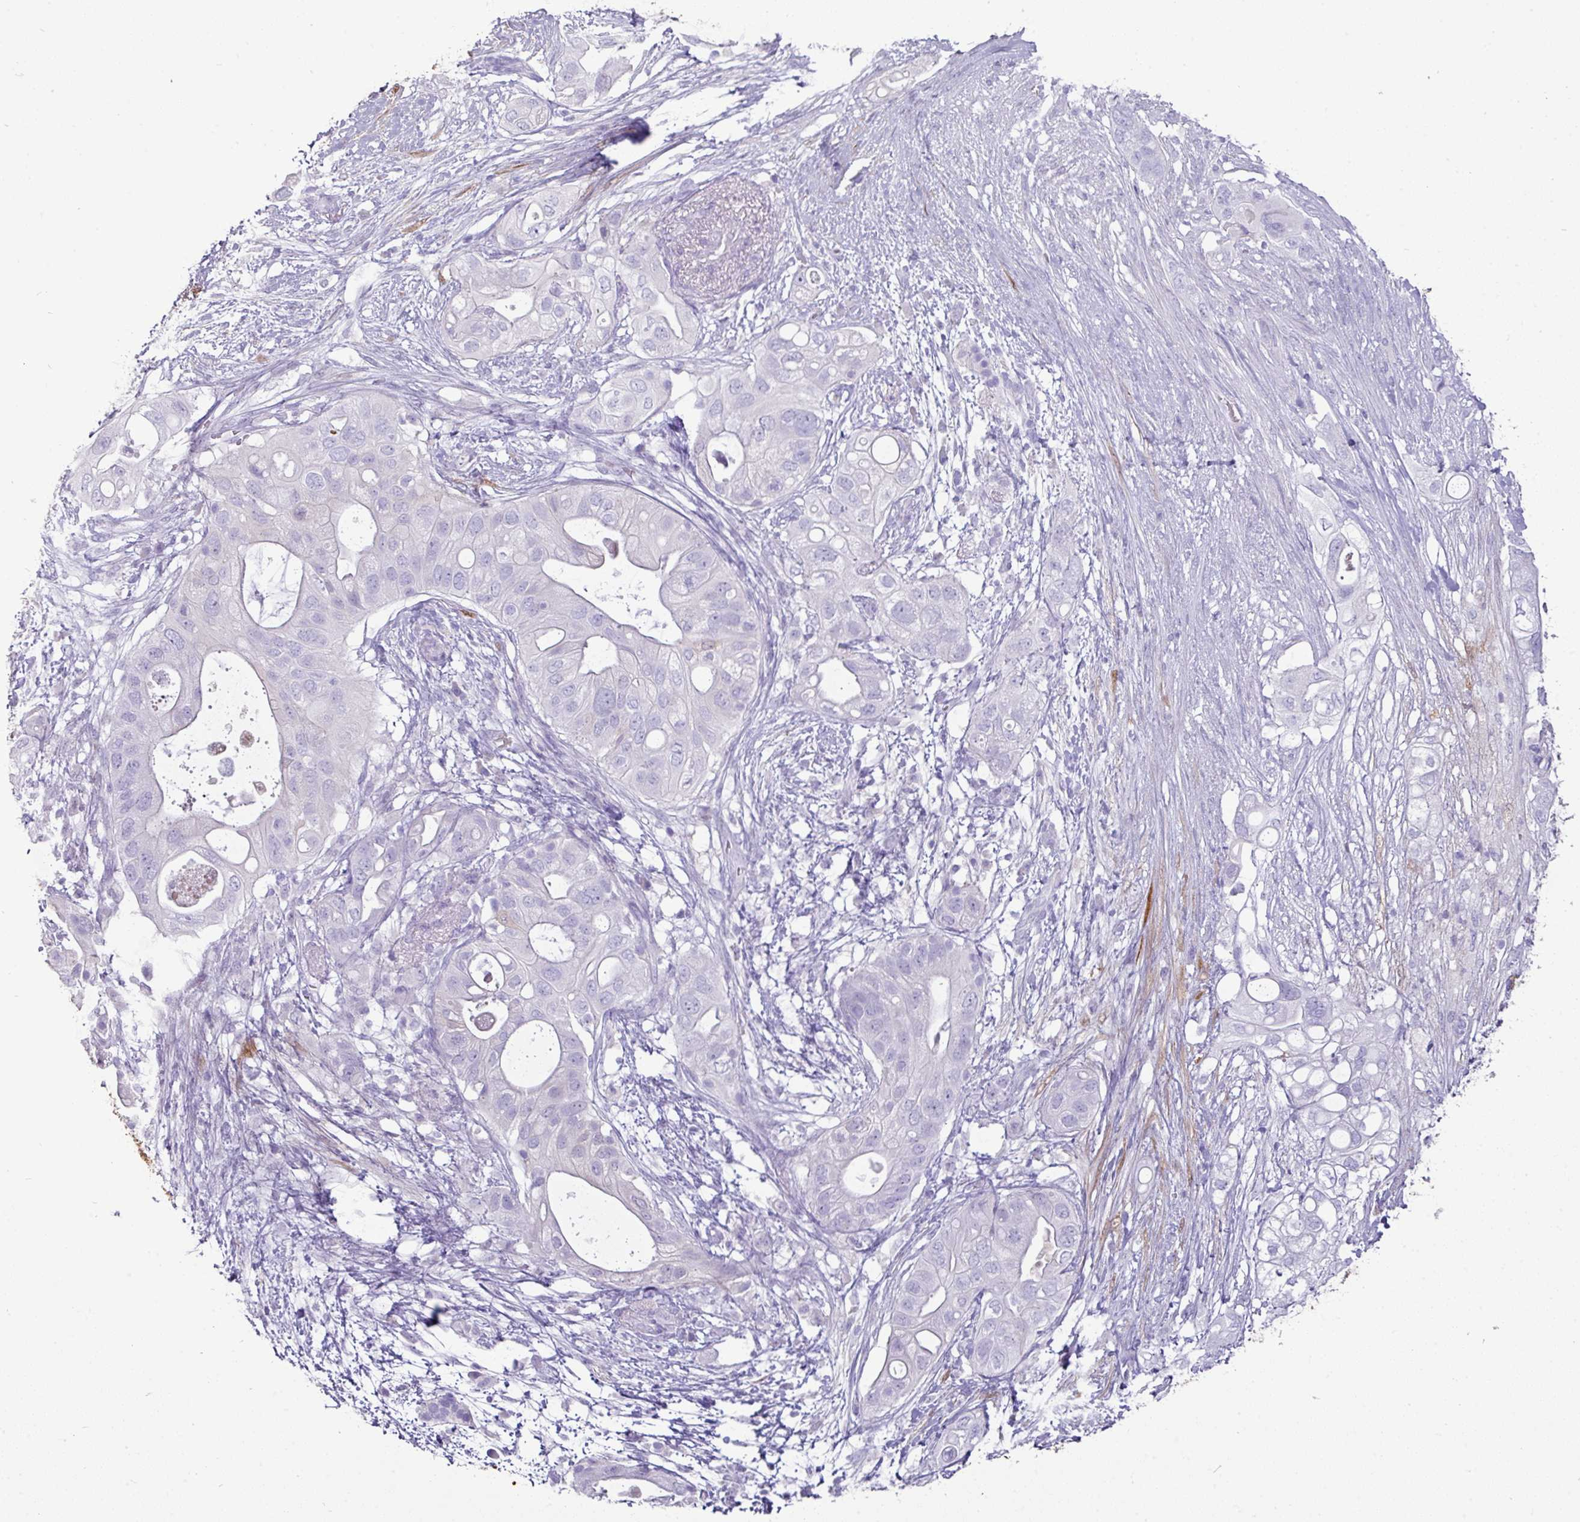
{"staining": {"intensity": "negative", "quantity": "none", "location": "none"}, "tissue": "pancreatic cancer", "cell_type": "Tumor cells", "image_type": "cancer", "snomed": [{"axis": "morphology", "description": "Adenocarcinoma, NOS"}, {"axis": "topography", "description": "Pancreas"}], "caption": "The micrograph exhibits no staining of tumor cells in adenocarcinoma (pancreatic). (DAB IHC visualized using brightfield microscopy, high magnification).", "gene": "GSTA3", "patient": {"sex": "female", "age": 72}}